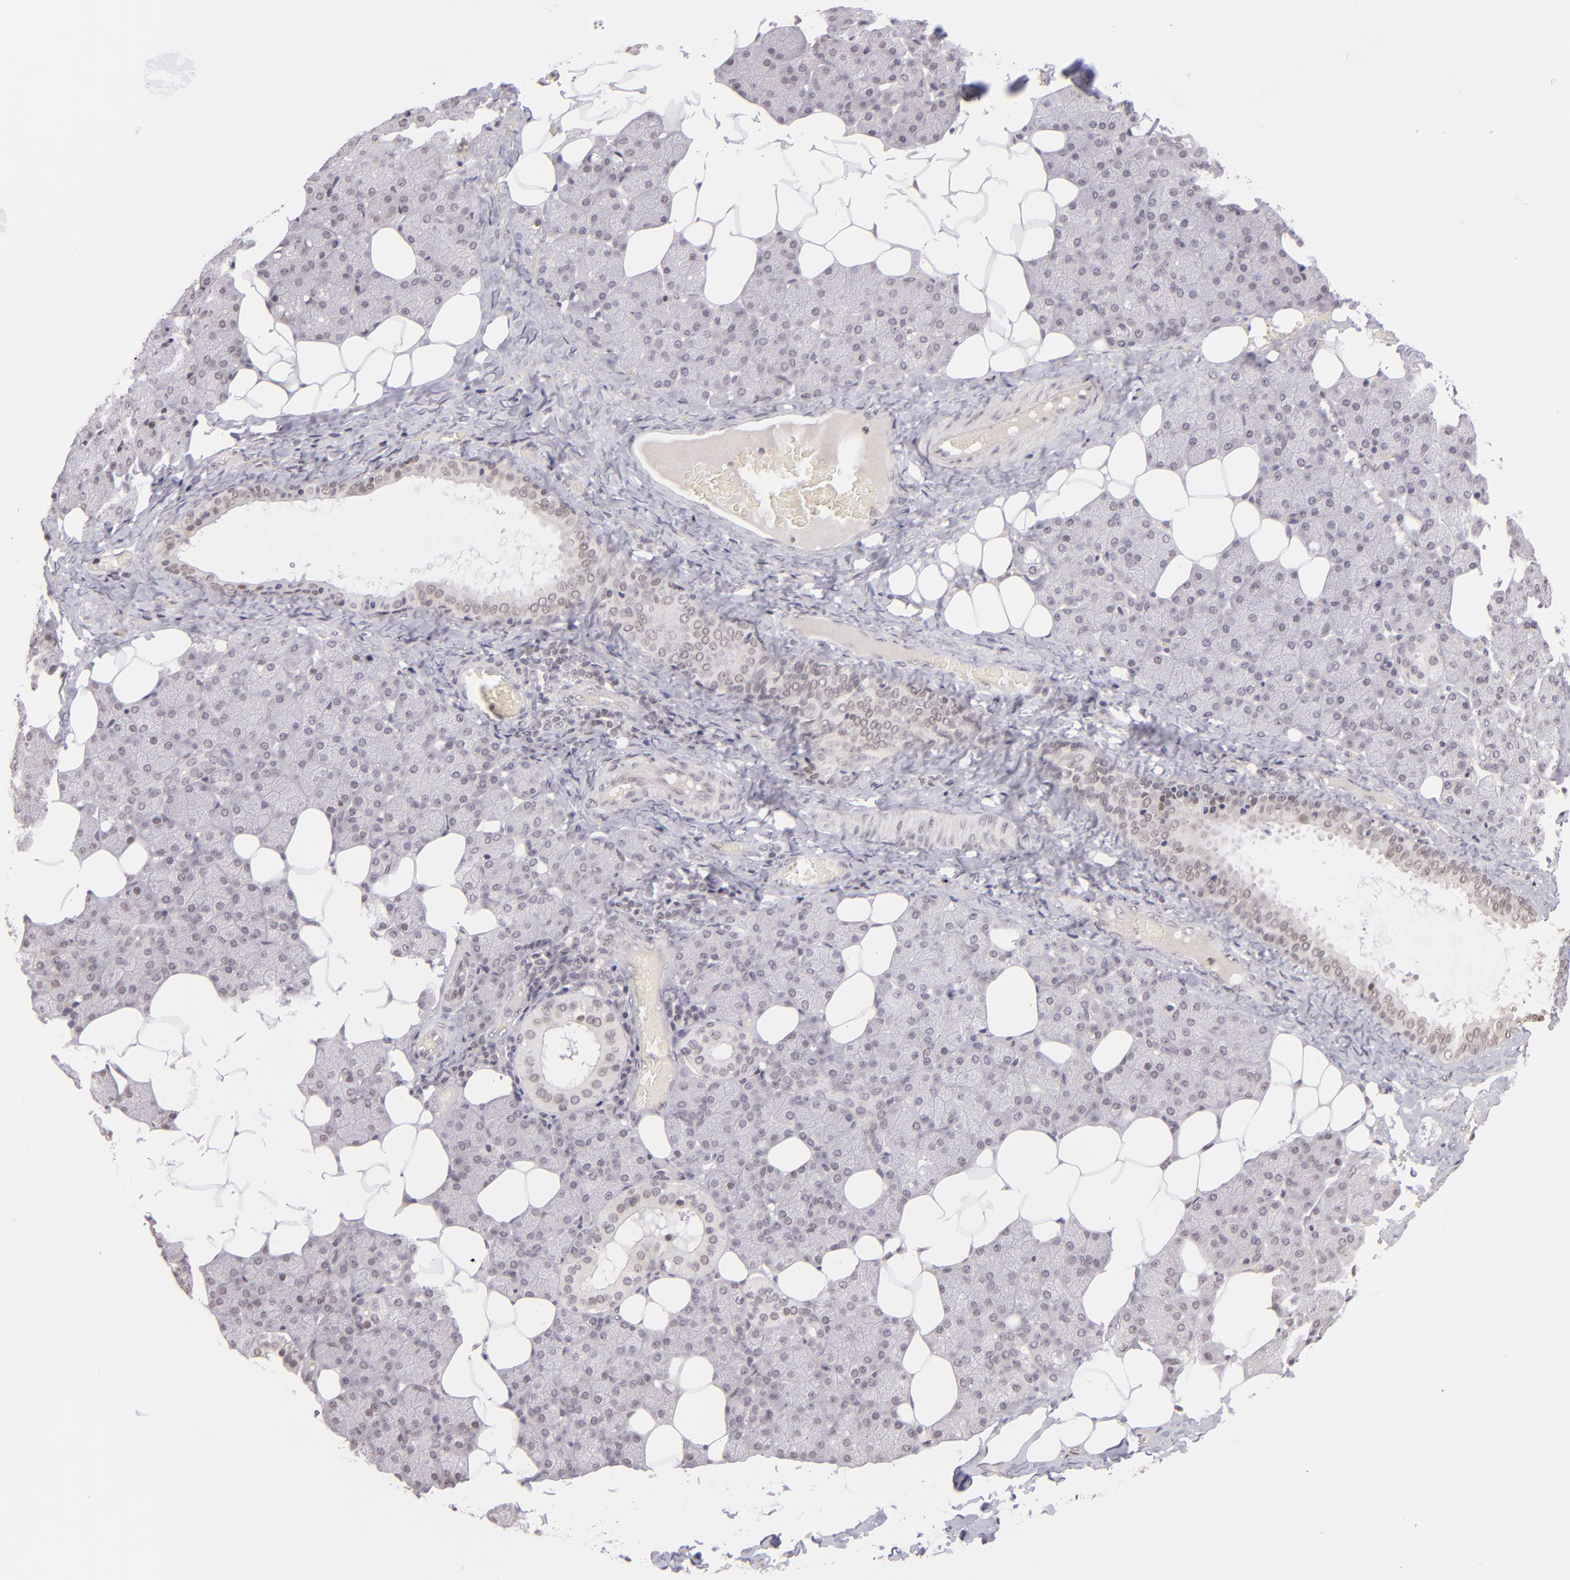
{"staining": {"intensity": "weak", "quantity": "<25%", "location": "nuclear"}, "tissue": "salivary gland", "cell_type": "Glandular cells", "image_type": "normal", "snomed": [{"axis": "morphology", "description": "Normal tissue, NOS"}, {"axis": "topography", "description": "Lymph node"}, {"axis": "topography", "description": "Salivary gland"}], "caption": "An immunohistochemistry photomicrograph of normal salivary gland is shown. There is no staining in glandular cells of salivary gland.", "gene": "RARB", "patient": {"sex": "male", "age": 8}}